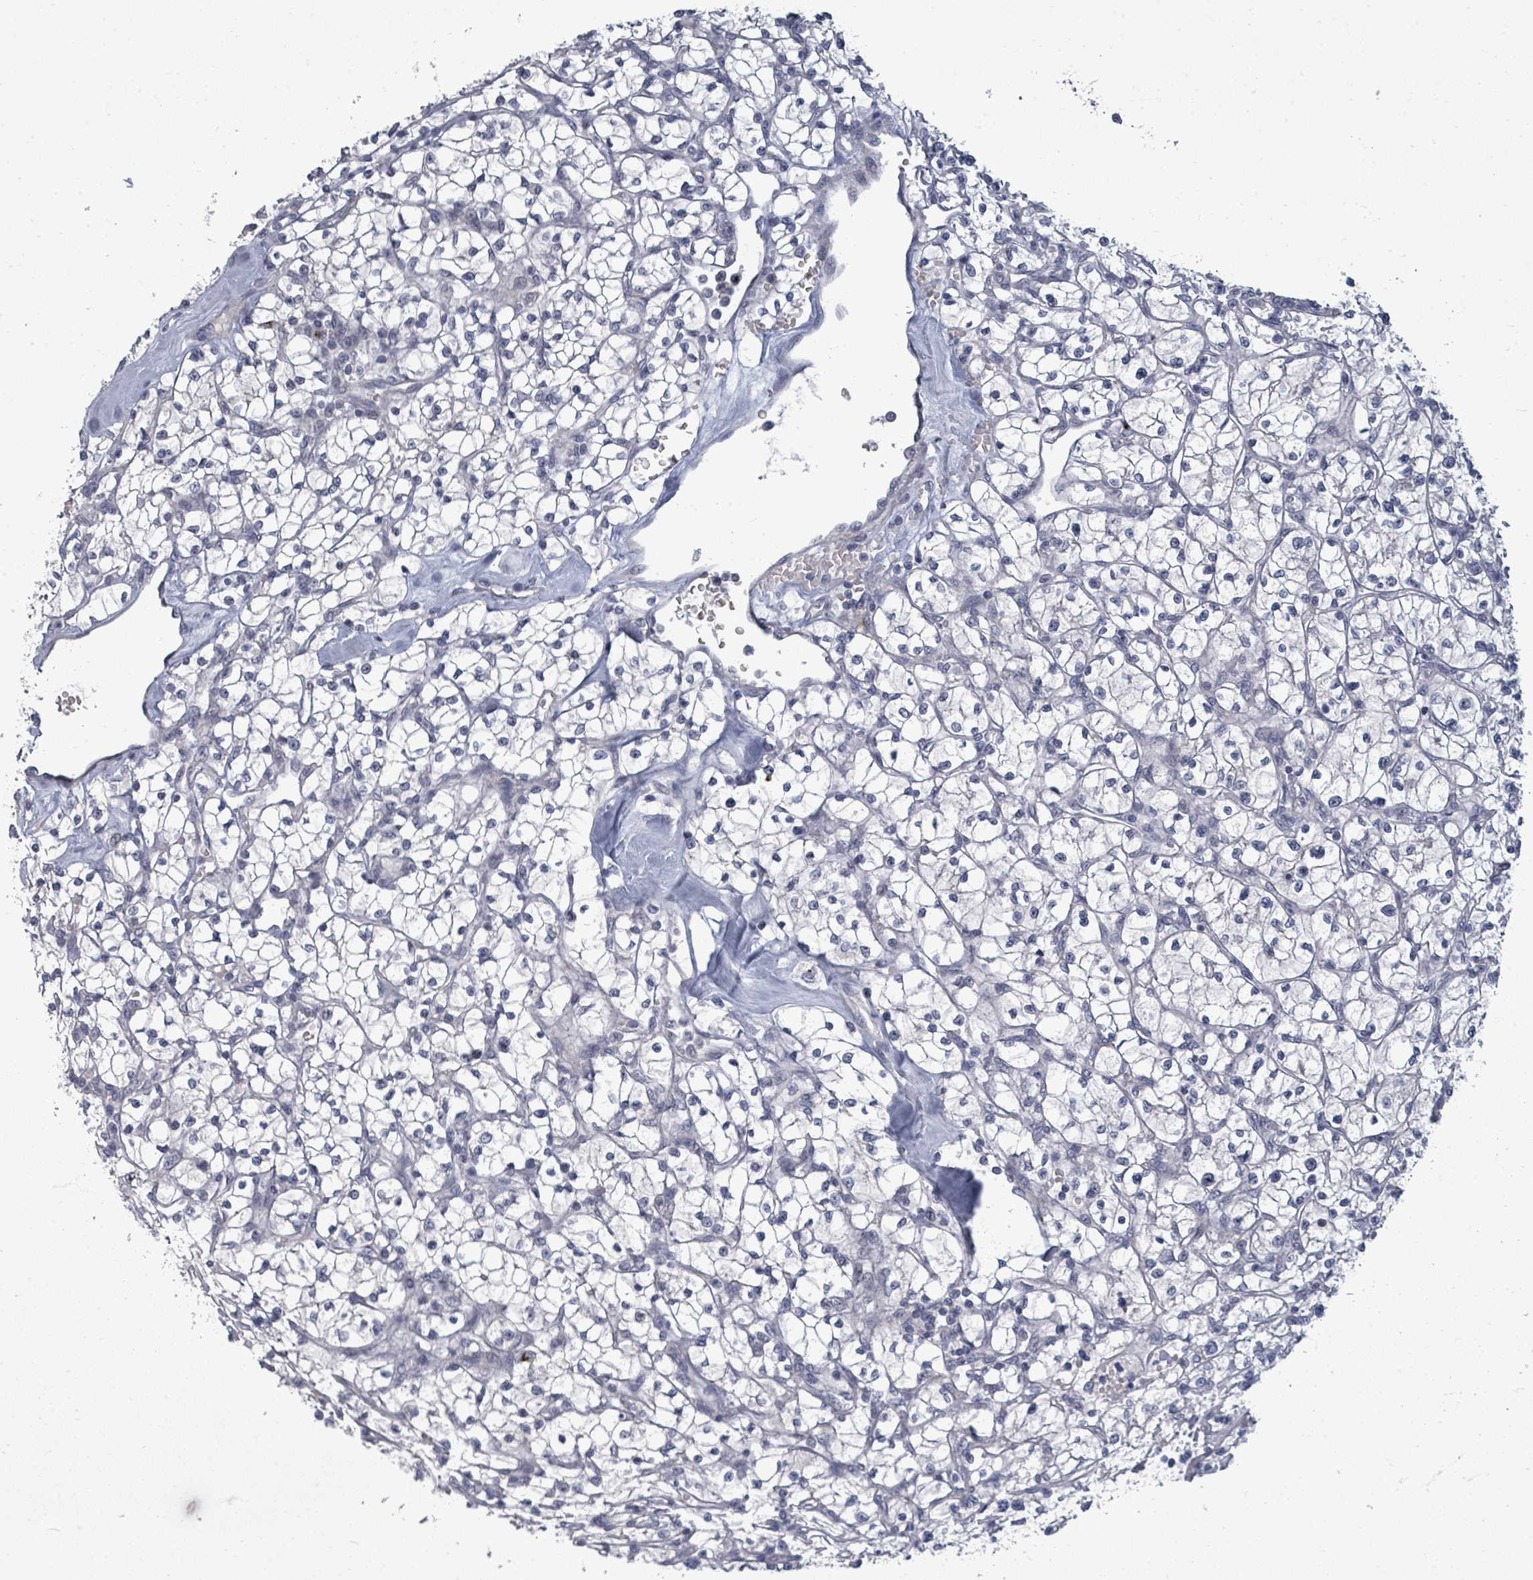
{"staining": {"intensity": "negative", "quantity": "none", "location": "none"}, "tissue": "renal cancer", "cell_type": "Tumor cells", "image_type": "cancer", "snomed": [{"axis": "morphology", "description": "Adenocarcinoma, NOS"}, {"axis": "topography", "description": "Kidney"}], "caption": "DAB immunohistochemical staining of human renal cancer shows no significant staining in tumor cells.", "gene": "ASB12", "patient": {"sex": "female", "age": 64}}